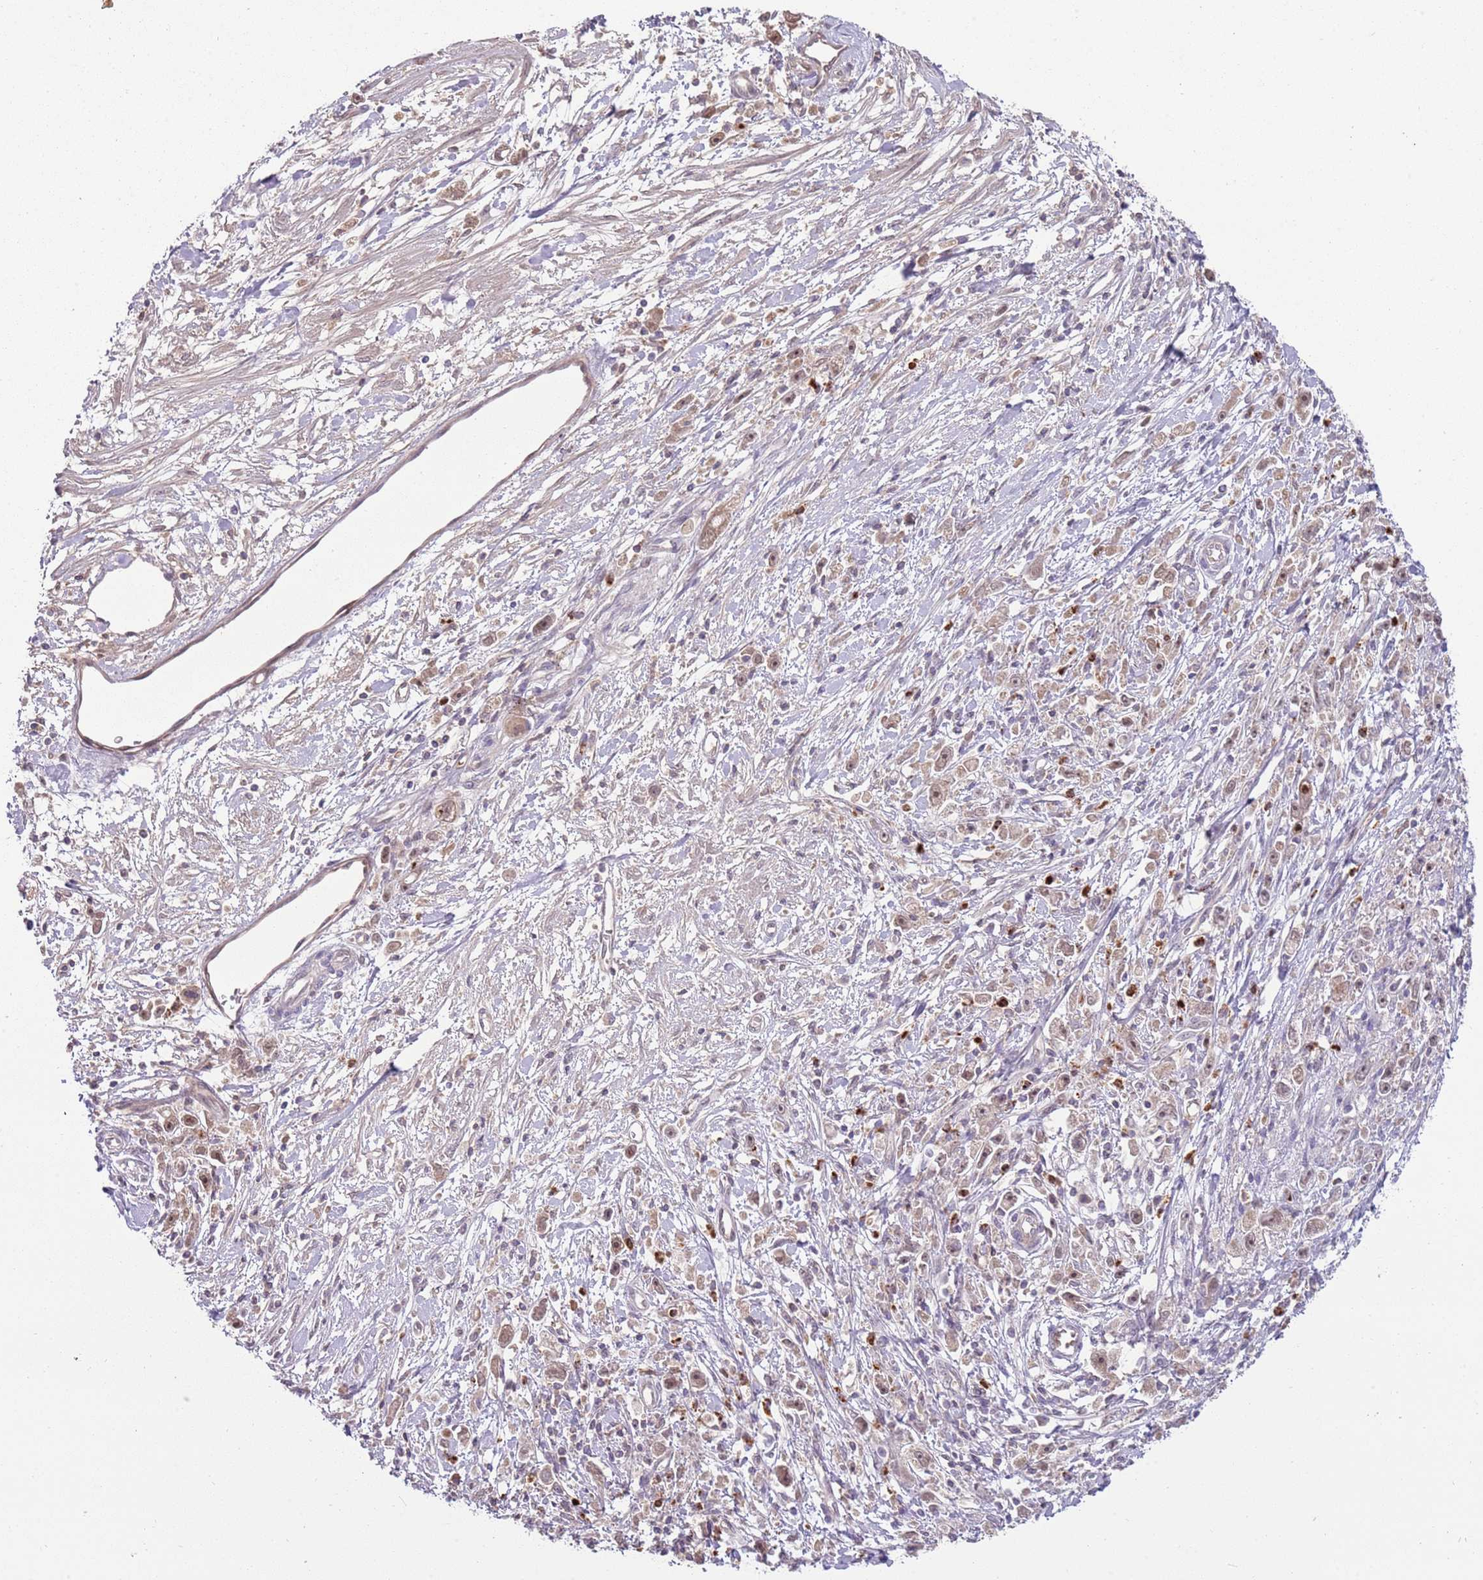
{"staining": {"intensity": "weak", "quantity": "25%-75%", "location": "cytoplasmic/membranous,nuclear"}, "tissue": "stomach cancer", "cell_type": "Tumor cells", "image_type": "cancer", "snomed": [{"axis": "morphology", "description": "Adenocarcinoma, NOS"}, {"axis": "topography", "description": "Stomach"}], "caption": "Stomach adenocarcinoma was stained to show a protein in brown. There is low levels of weak cytoplasmic/membranous and nuclear staining in approximately 25%-75% of tumor cells.", "gene": "NBPF6", "patient": {"sex": "female", "age": 59}}